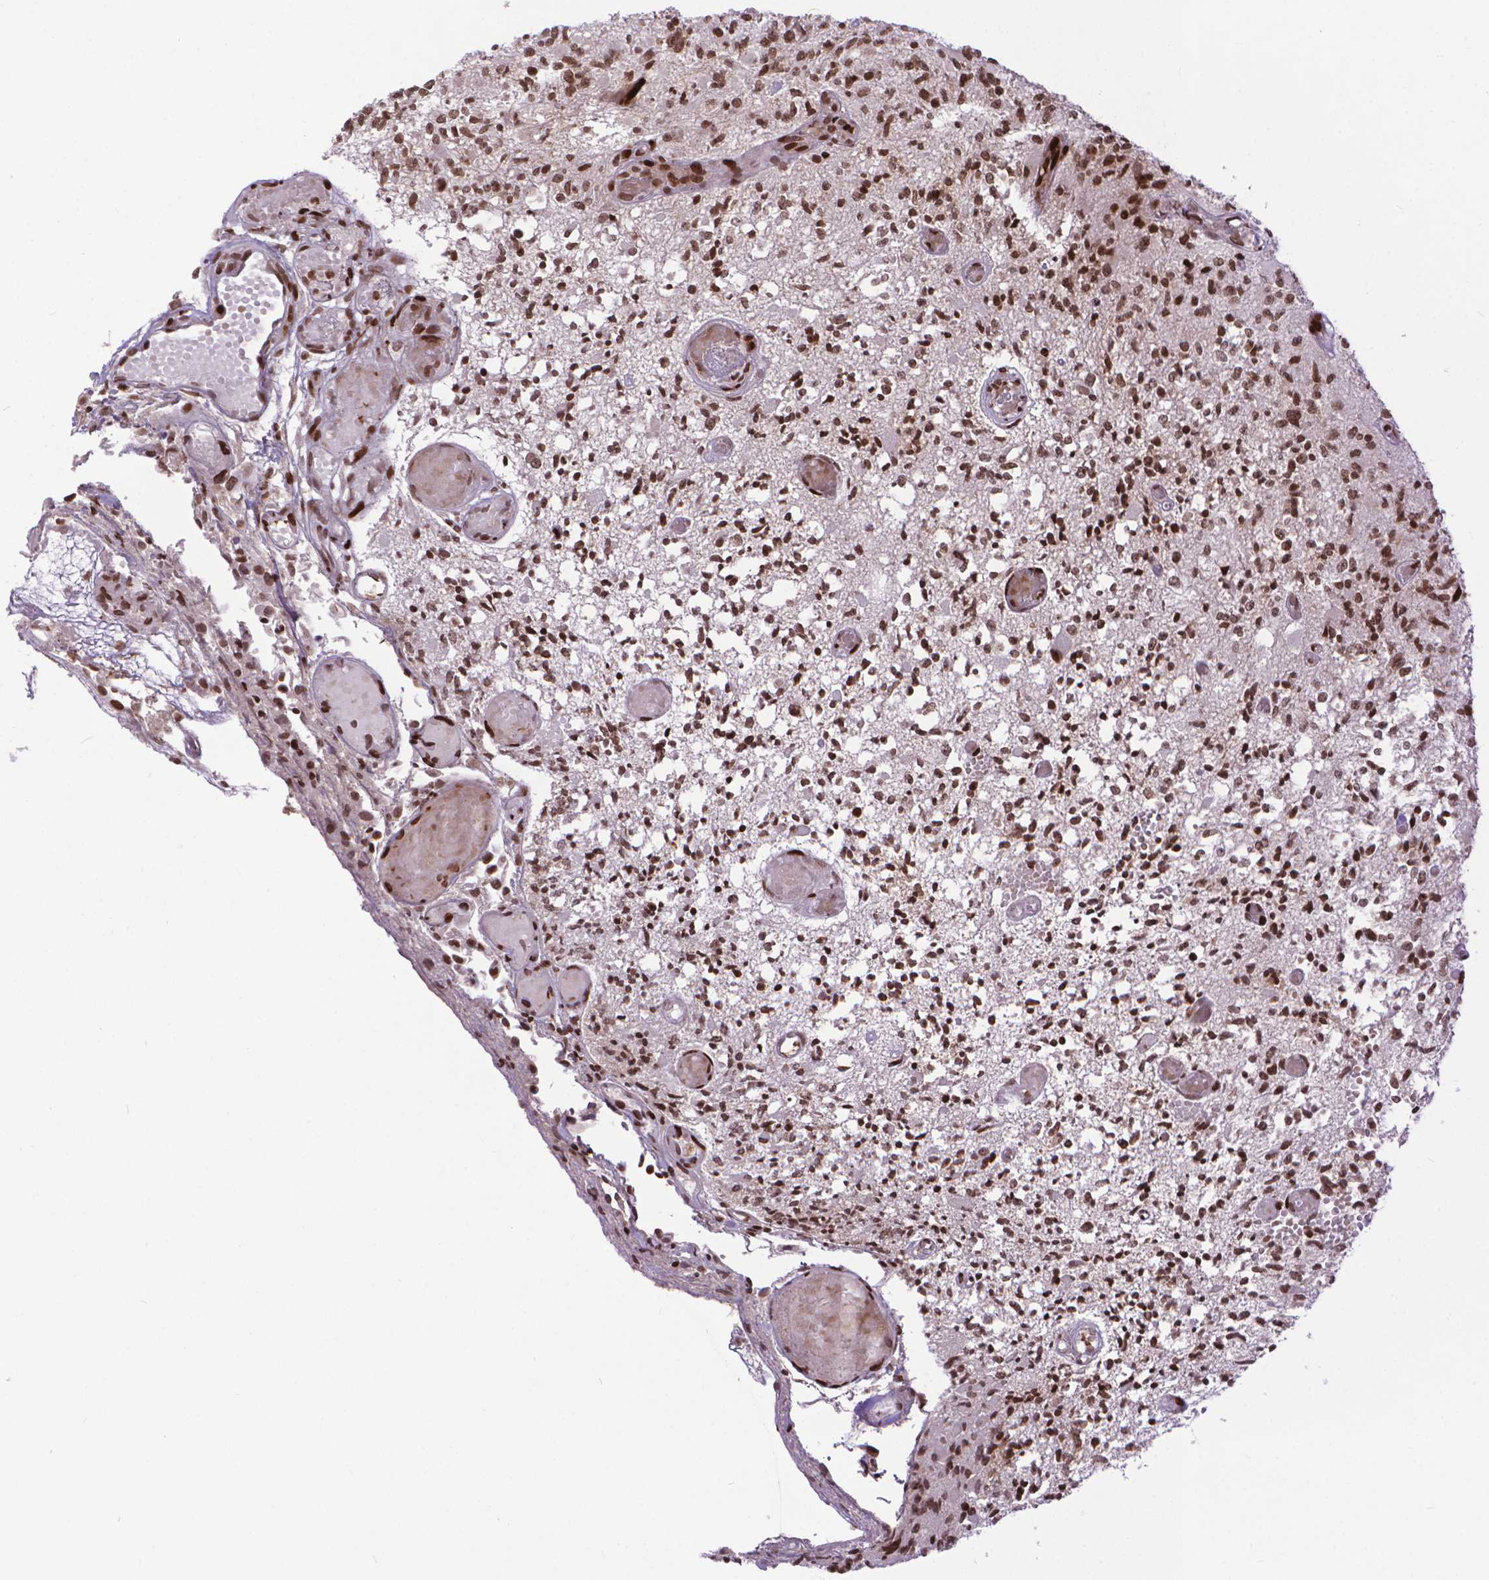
{"staining": {"intensity": "strong", "quantity": ">75%", "location": "nuclear"}, "tissue": "glioma", "cell_type": "Tumor cells", "image_type": "cancer", "snomed": [{"axis": "morphology", "description": "Glioma, malignant, High grade"}, {"axis": "topography", "description": "Brain"}], "caption": "Glioma stained for a protein displays strong nuclear positivity in tumor cells. Using DAB (brown) and hematoxylin (blue) stains, captured at high magnification using brightfield microscopy.", "gene": "AMER1", "patient": {"sex": "female", "age": 63}}